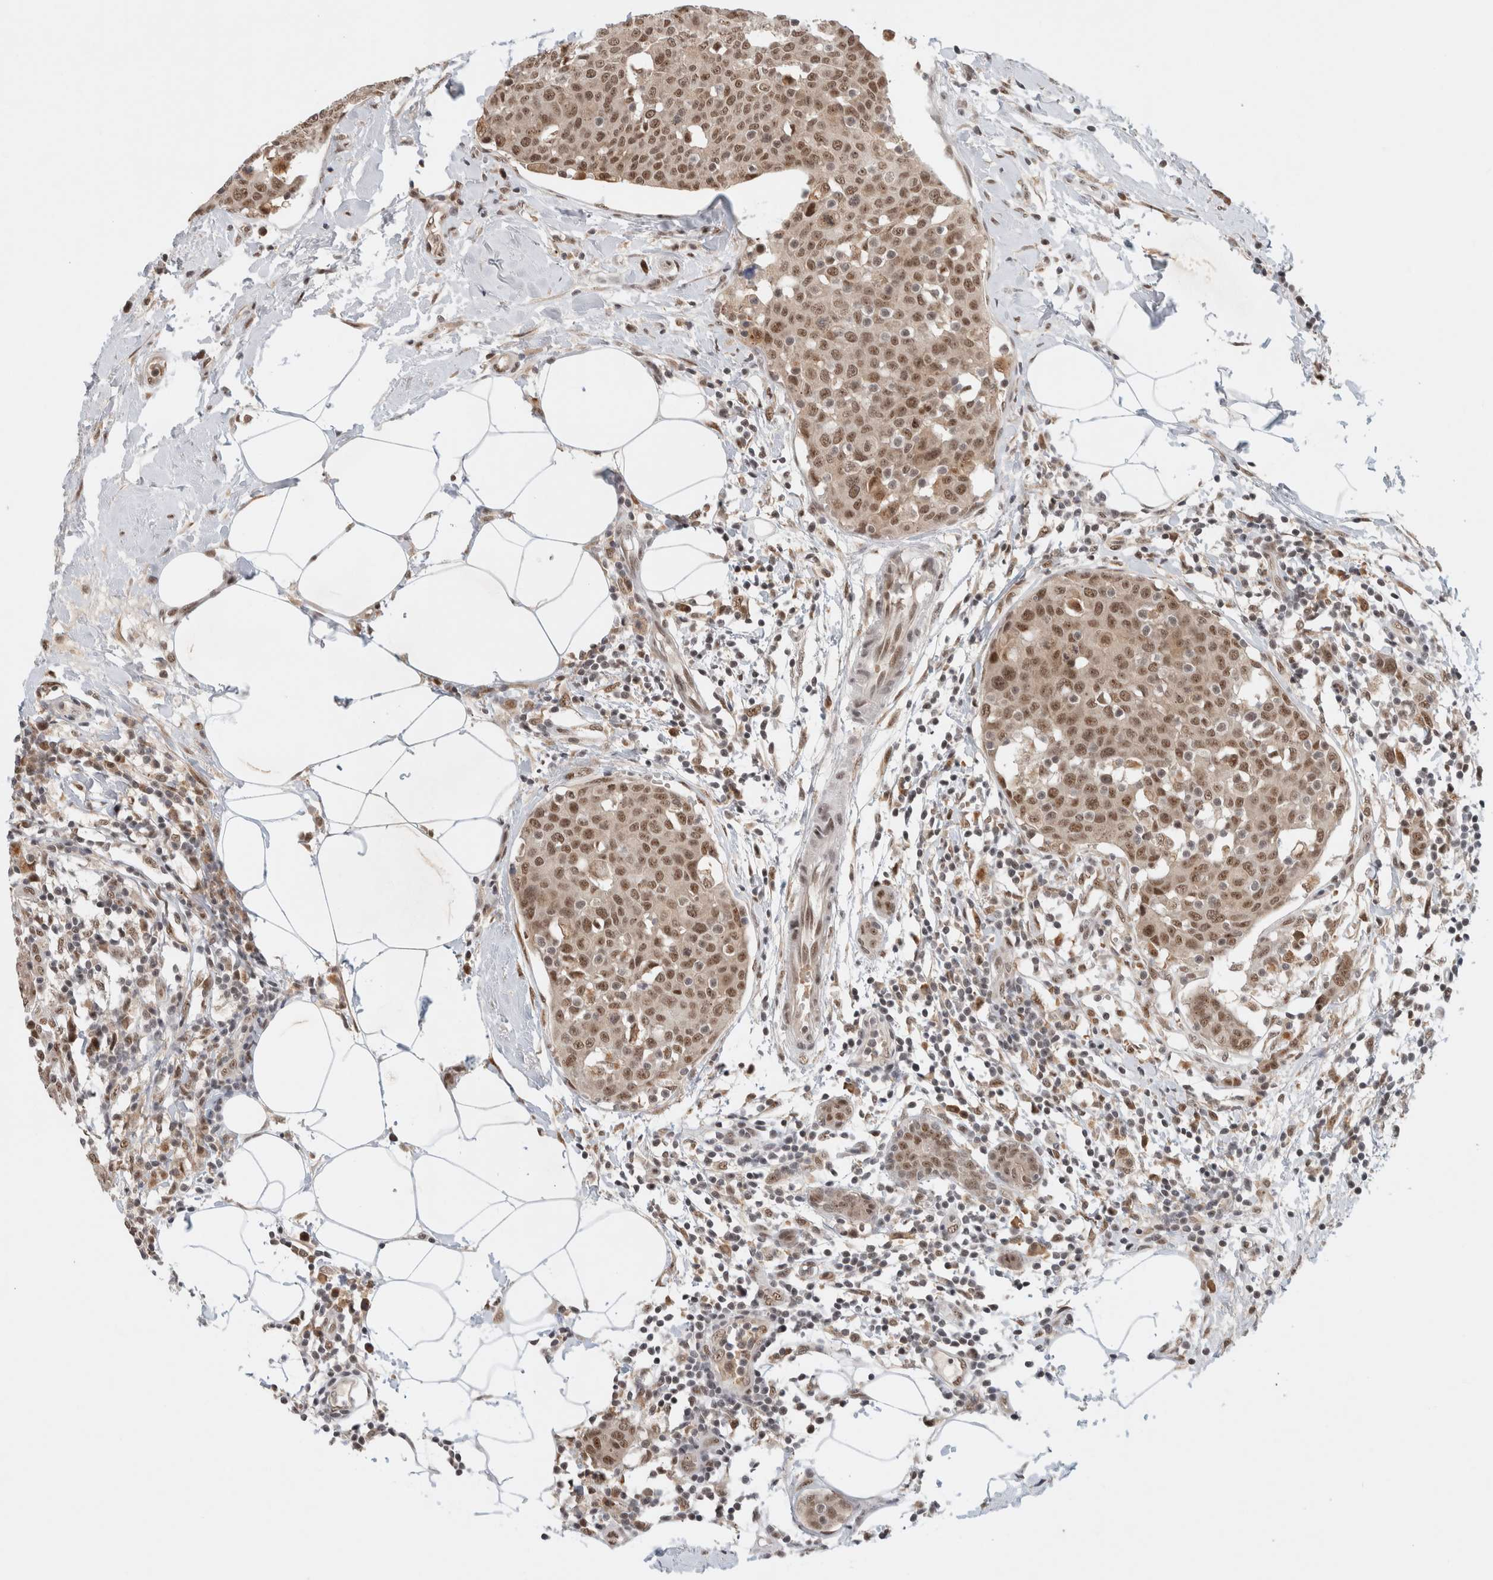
{"staining": {"intensity": "moderate", "quantity": ">75%", "location": "nuclear"}, "tissue": "breast cancer", "cell_type": "Tumor cells", "image_type": "cancer", "snomed": [{"axis": "morphology", "description": "Normal tissue, NOS"}, {"axis": "morphology", "description": "Duct carcinoma"}, {"axis": "topography", "description": "Breast"}], "caption": "Brown immunohistochemical staining in human breast cancer (infiltrating ductal carcinoma) displays moderate nuclear expression in approximately >75% of tumor cells.", "gene": "NCAPG2", "patient": {"sex": "female", "age": 37}}